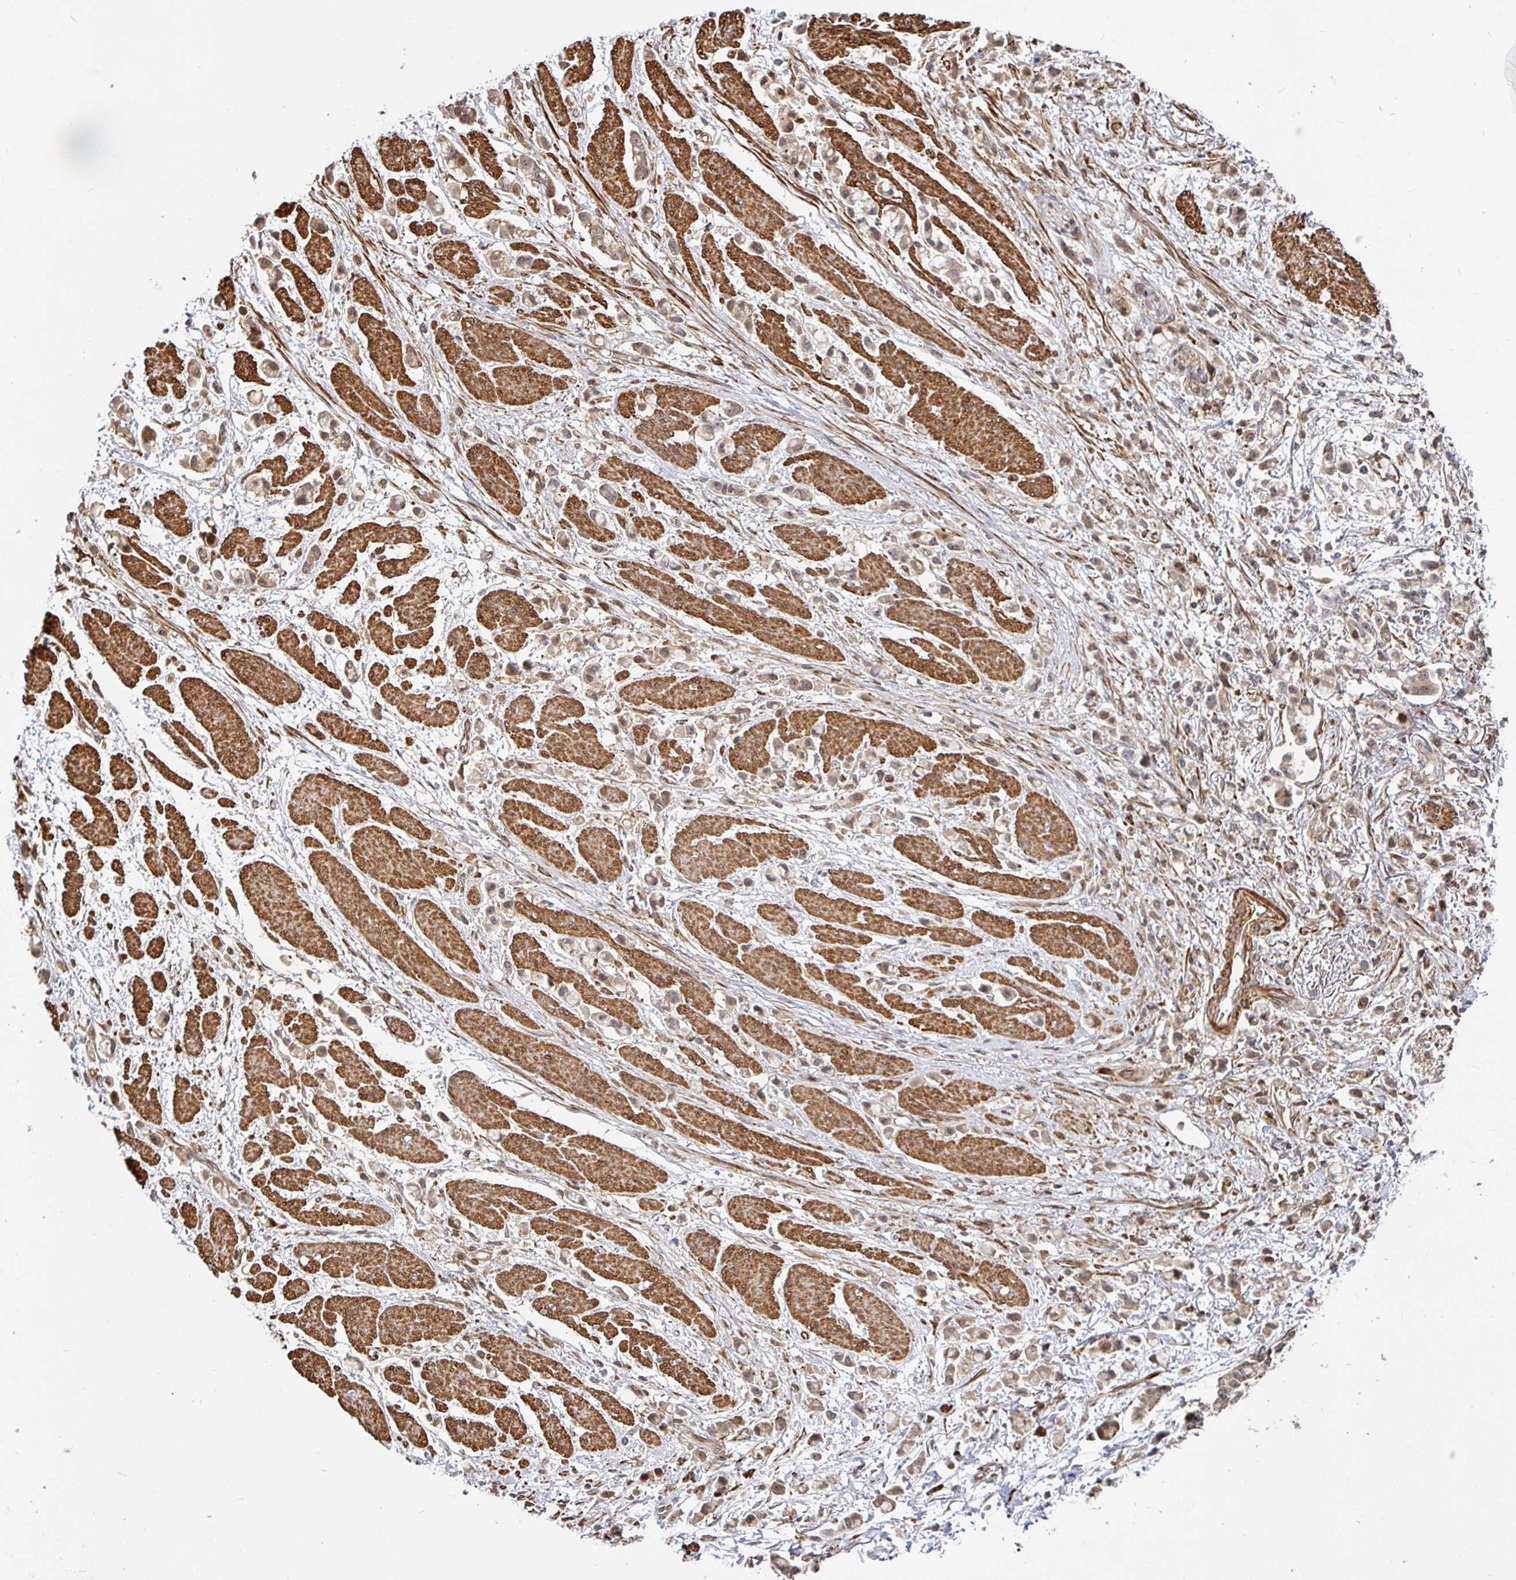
{"staining": {"intensity": "weak", "quantity": ">75%", "location": "cytoplasmic/membranous,nuclear"}, "tissue": "stomach cancer", "cell_type": "Tumor cells", "image_type": "cancer", "snomed": [{"axis": "morphology", "description": "Adenocarcinoma, NOS"}, {"axis": "topography", "description": "Stomach"}], "caption": "Protein analysis of stomach cancer tissue exhibits weak cytoplasmic/membranous and nuclear expression in approximately >75% of tumor cells.", "gene": "STRAP", "patient": {"sex": "female", "age": 81}}